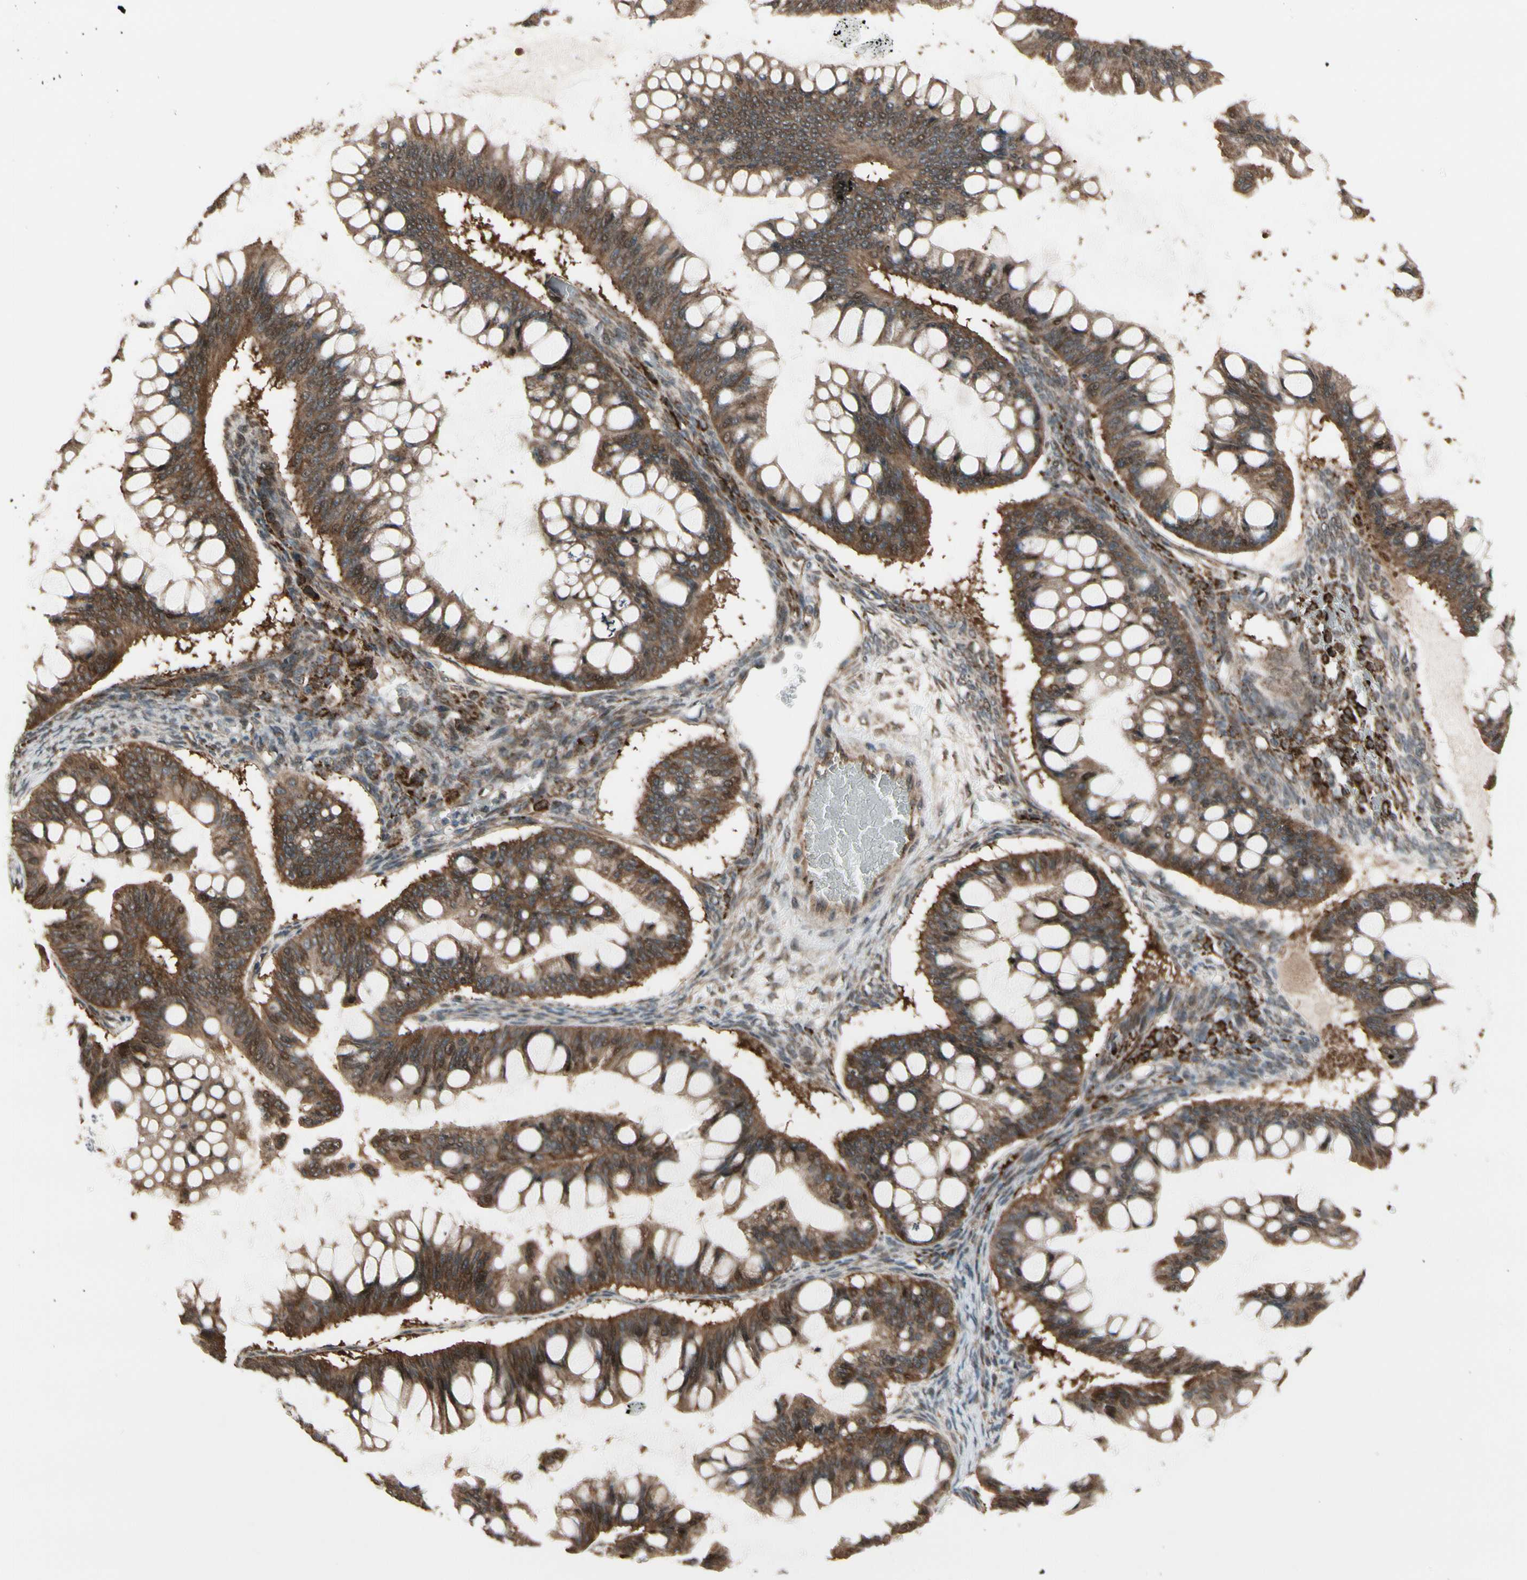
{"staining": {"intensity": "moderate", "quantity": "<25%", "location": "cytoplasmic/membranous"}, "tissue": "ovarian cancer", "cell_type": "Tumor cells", "image_type": "cancer", "snomed": [{"axis": "morphology", "description": "Cystadenocarcinoma, mucinous, NOS"}, {"axis": "topography", "description": "Ovary"}], "caption": "Mucinous cystadenocarcinoma (ovarian) stained for a protein (brown) demonstrates moderate cytoplasmic/membranous positive staining in approximately <25% of tumor cells.", "gene": "CSF1R", "patient": {"sex": "female", "age": 73}}